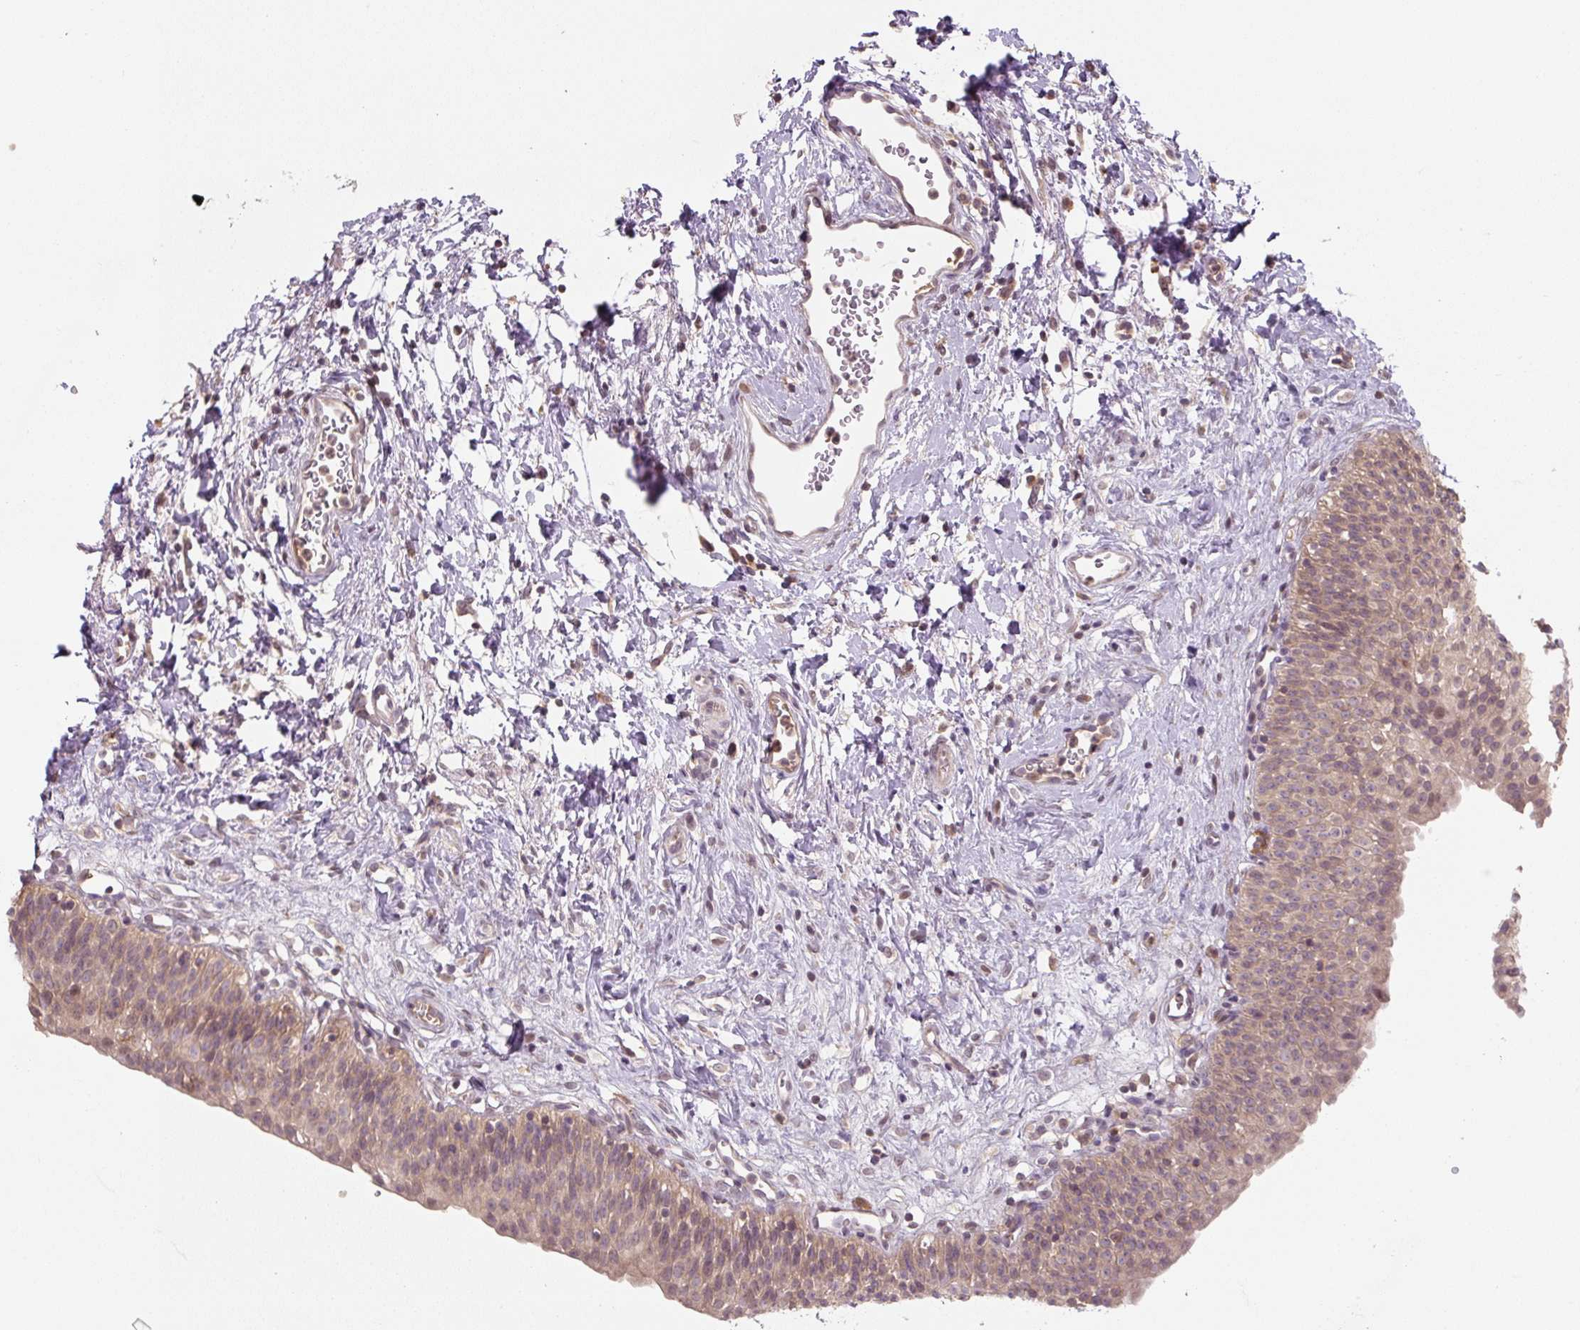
{"staining": {"intensity": "weak", "quantity": "25%-75%", "location": "cytoplasmic/membranous,nuclear"}, "tissue": "urinary bladder", "cell_type": "Urothelial cells", "image_type": "normal", "snomed": [{"axis": "morphology", "description": "Normal tissue, NOS"}, {"axis": "topography", "description": "Urinary bladder"}], "caption": "High-power microscopy captured an IHC histopathology image of unremarkable urinary bladder, revealing weak cytoplasmic/membranous,nuclear positivity in approximately 25%-75% of urothelial cells.", "gene": "C2orf73", "patient": {"sex": "male", "age": 51}}